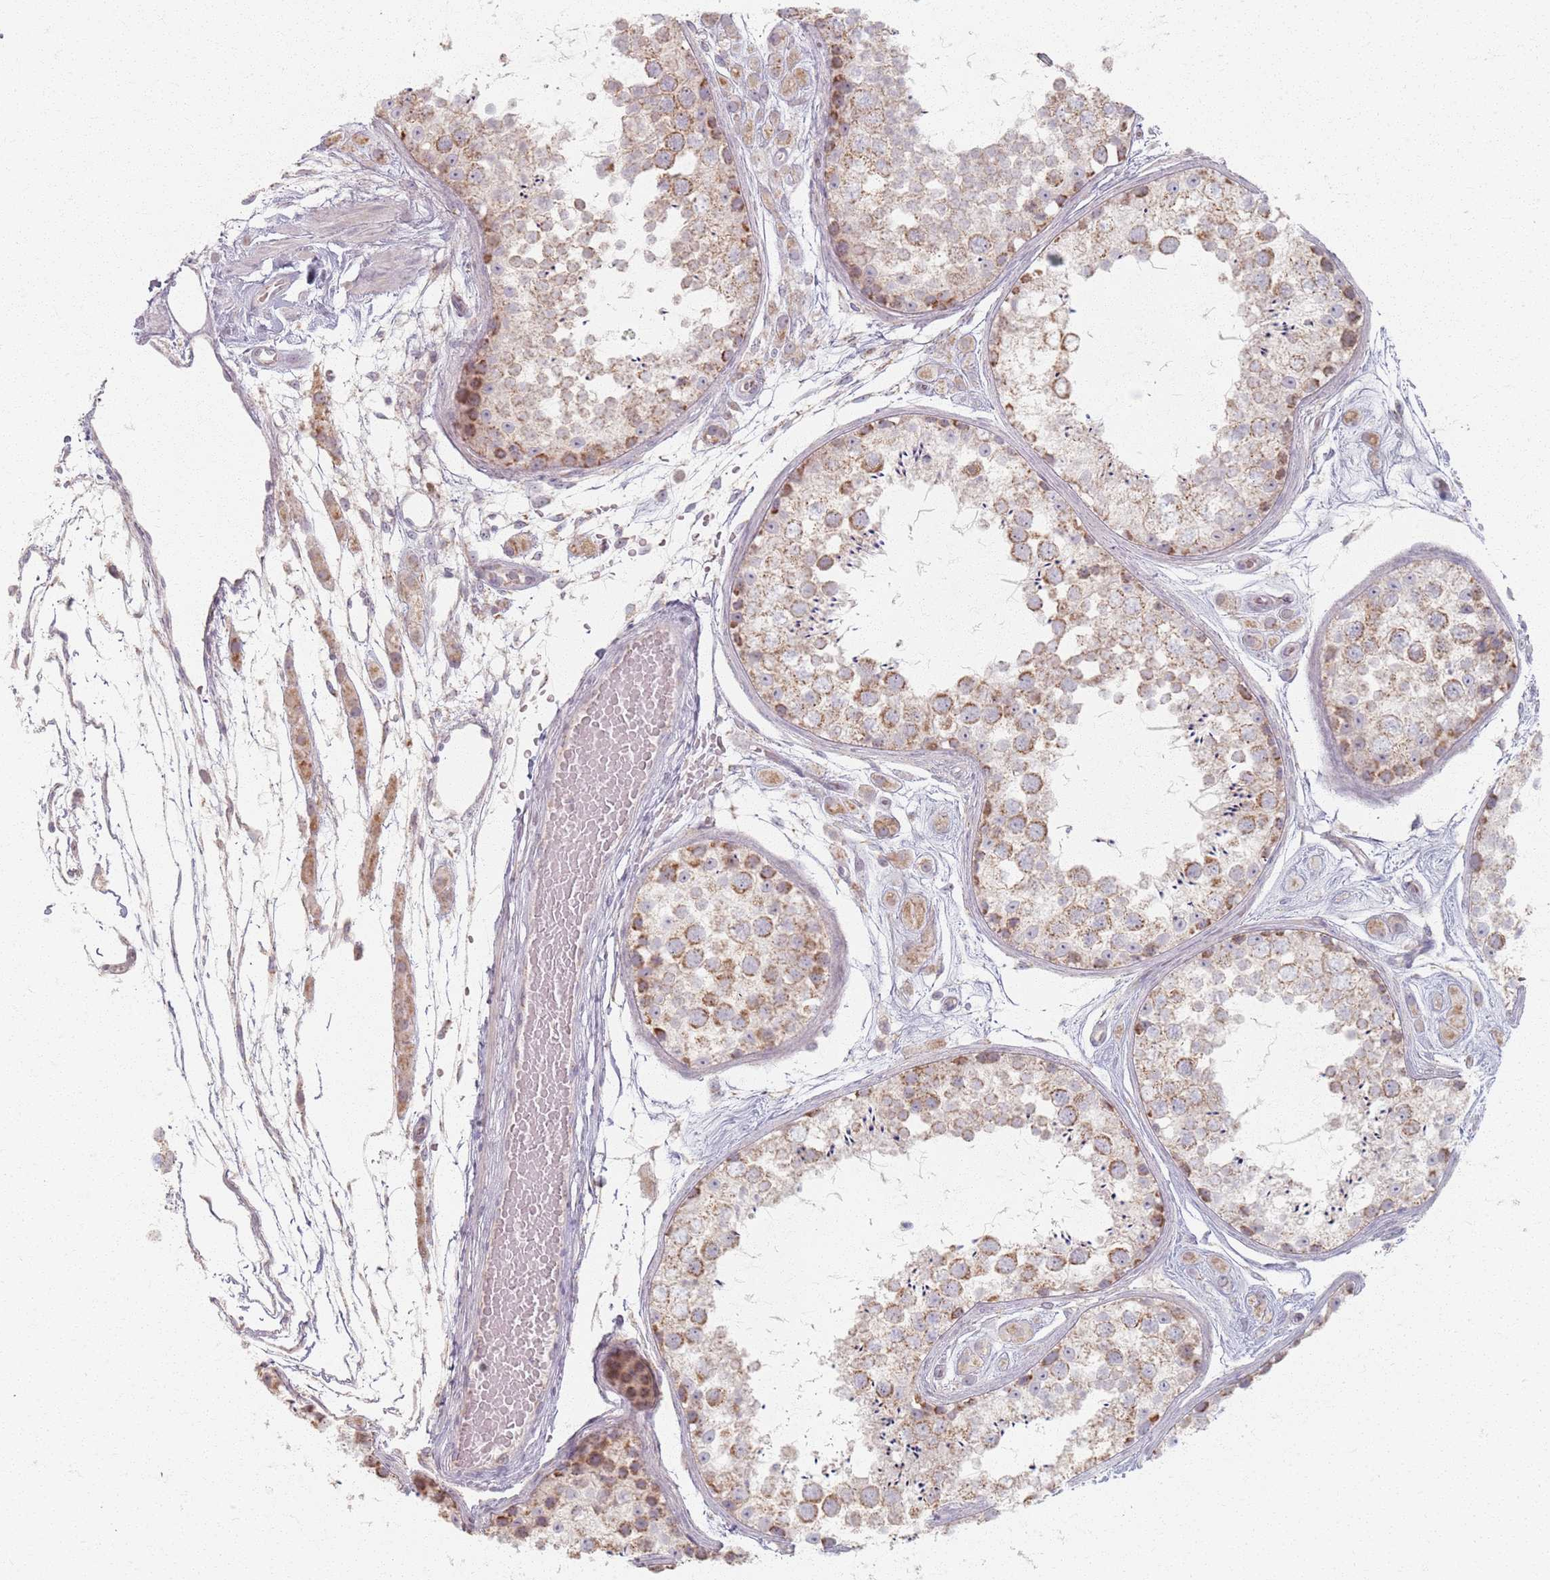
{"staining": {"intensity": "moderate", "quantity": "25%-75%", "location": "cytoplasmic/membranous"}, "tissue": "testis", "cell_type": "Cells in seminiferous ducts", "image_type": "normal", "snomed": [{"axis": "morphology", "description": "Normal tissue, NOS"}, {"axis": "topography", "description": "Testis"}], "caption": "Immunohistochemistry (DAB) staining of normal human testis shows moderate cytoplasmic/membranous protein expression in approximately 25%-75% of cells in seminiferous ducts.", "gene": "PKD2L2", "patient": {"sex": "male", "age": 25}}